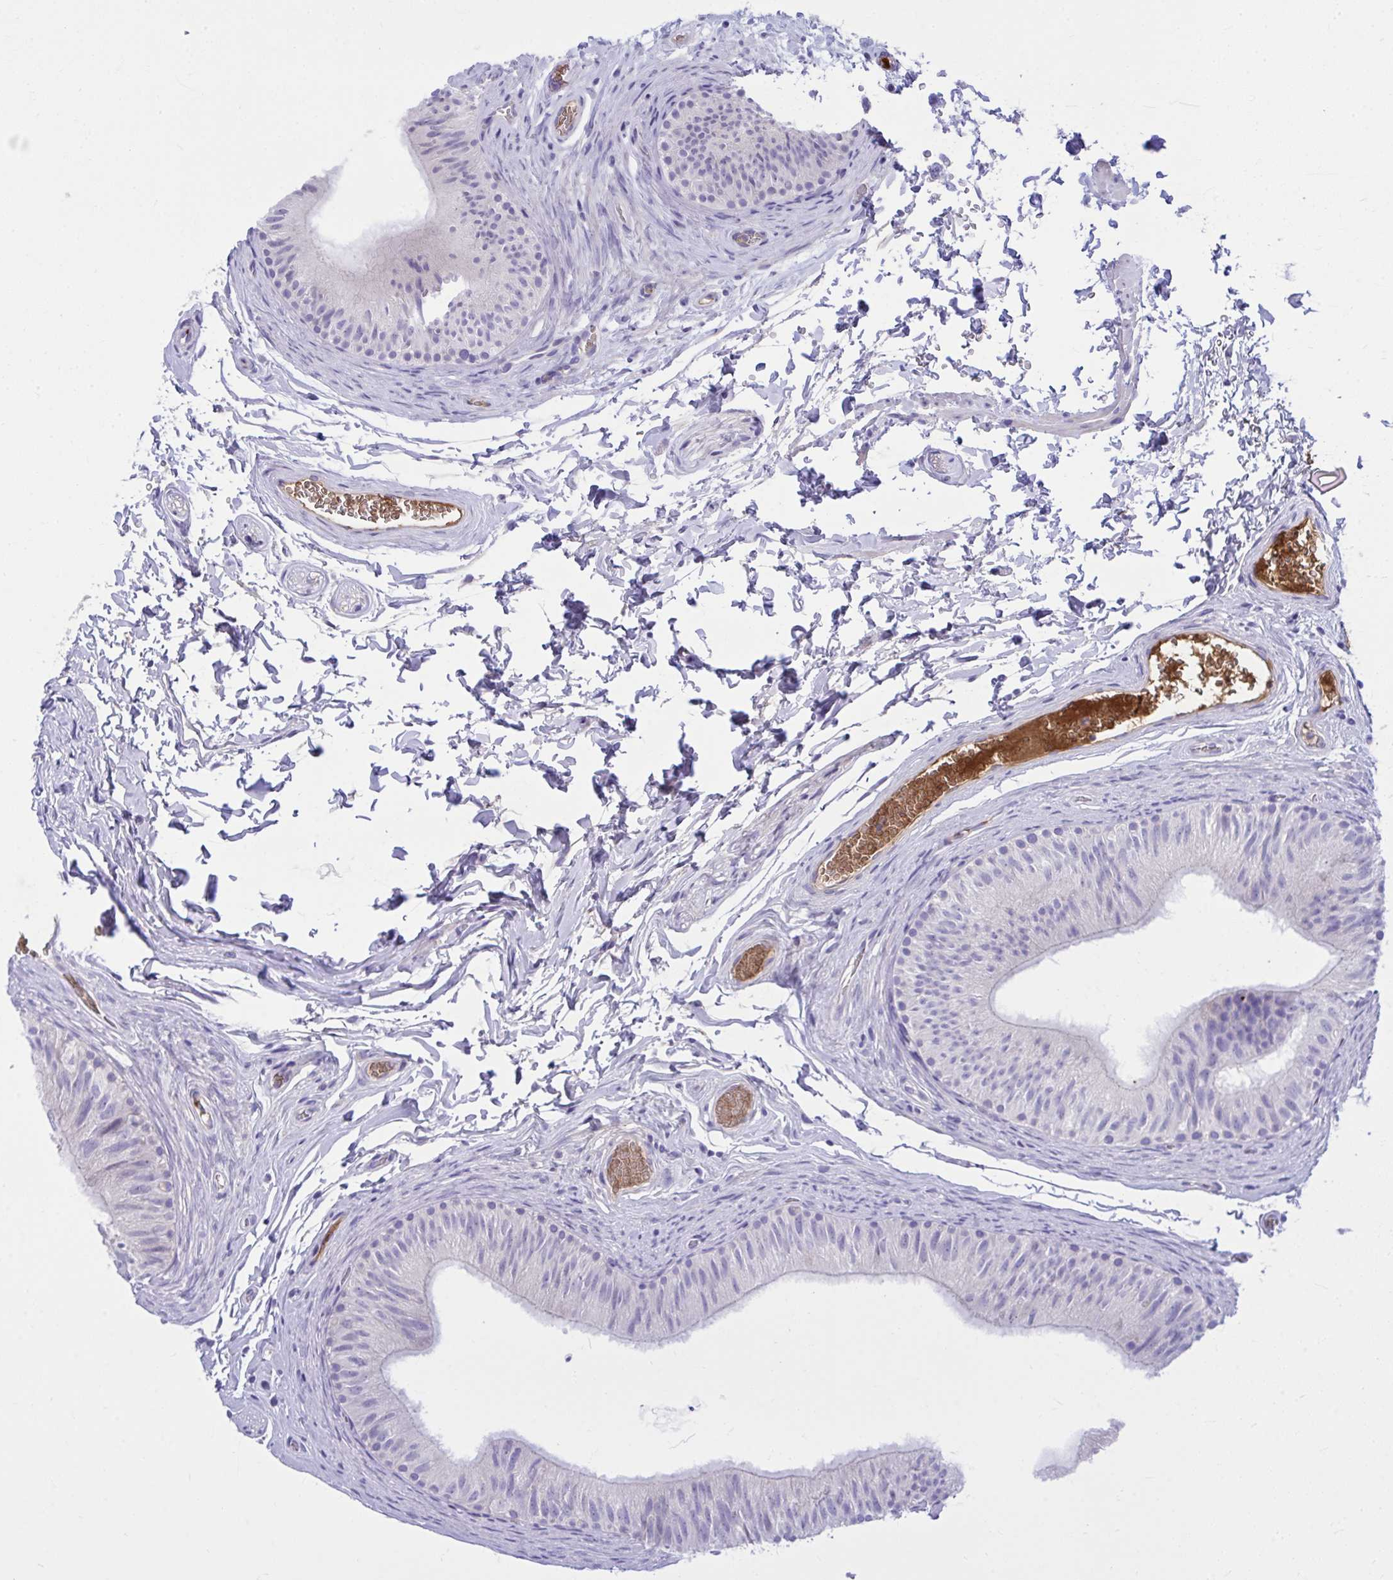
{"staining": {"intensity": "negative", "quantity": "none", "location": "none"}, "tissue": "epididymis", "cell_type": "Glandular cells", "image_type": "normal", "snomed": [{"axis": "morphology", "description": "Normal tissue, NOS"}, {"axis": "topography", "description": "Epididymis, spermatic cord, NOS"}, {"axis": "topography", "description": "Epididymis"}], "caption": "High power microscopy photomicrograph of an immunohistochemistry image of benign epididymis, revealing no significant positivity in glandular cells.", "gene": "HRG", "patient": {"sex": "male", "age": 31}}